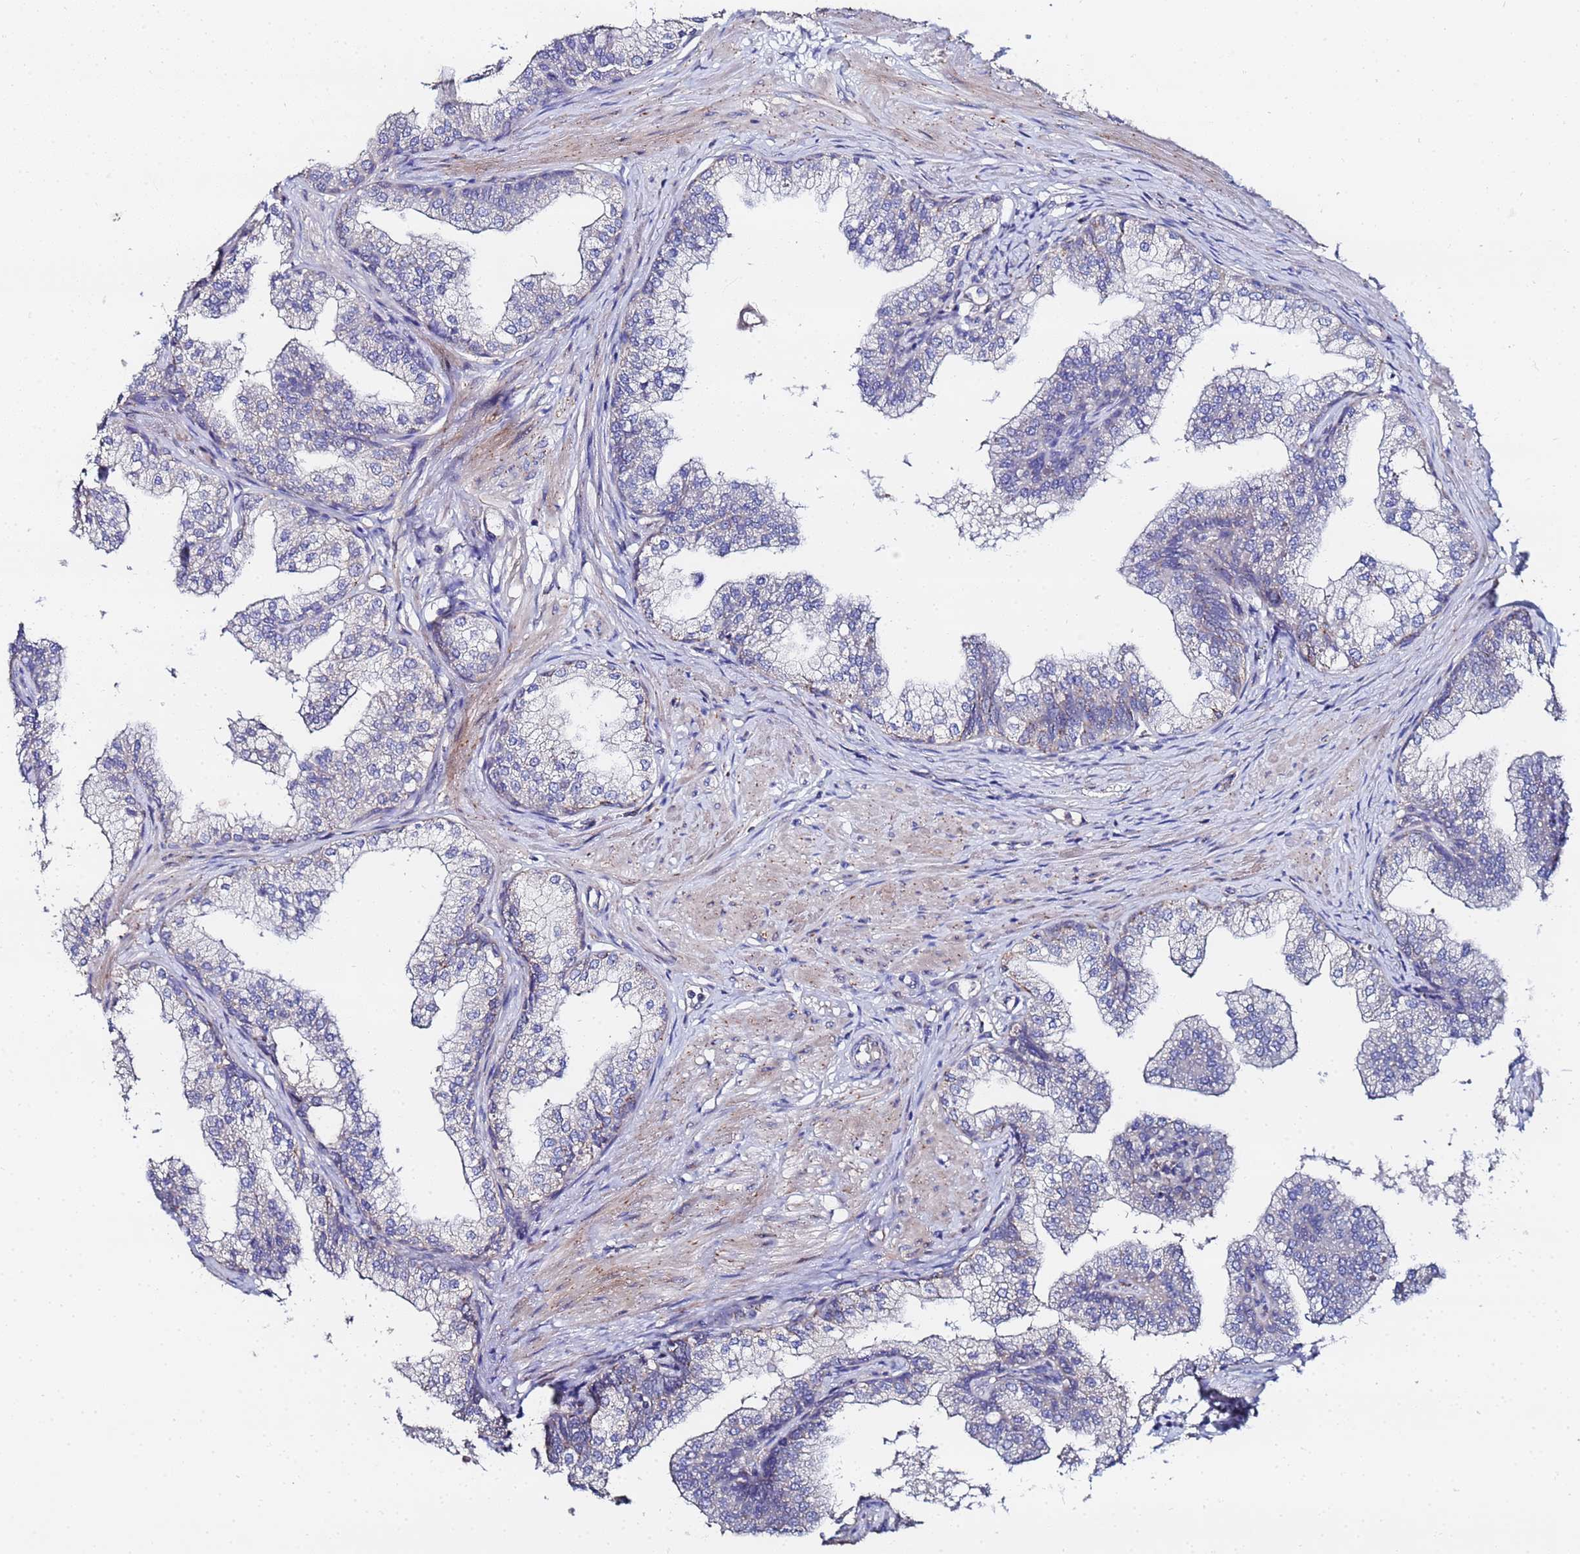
{"staining": {"intensity": "negative", "quantity": "none", "location": "none"}, "tissue": "prostate", "cell_type": "Glandular cells", "image_type": "normal", "snomed": [{"axis": "morphology", "description": "Normal tissue, NOS"}, {"axis": "topography", "description": "Prostate"}], "caption": "A micrograph of prostate stained for a protein displays no brown staining in glandular cells.", "gene": "TCP10L", "patient": {"sex": "male", "age": 60}}